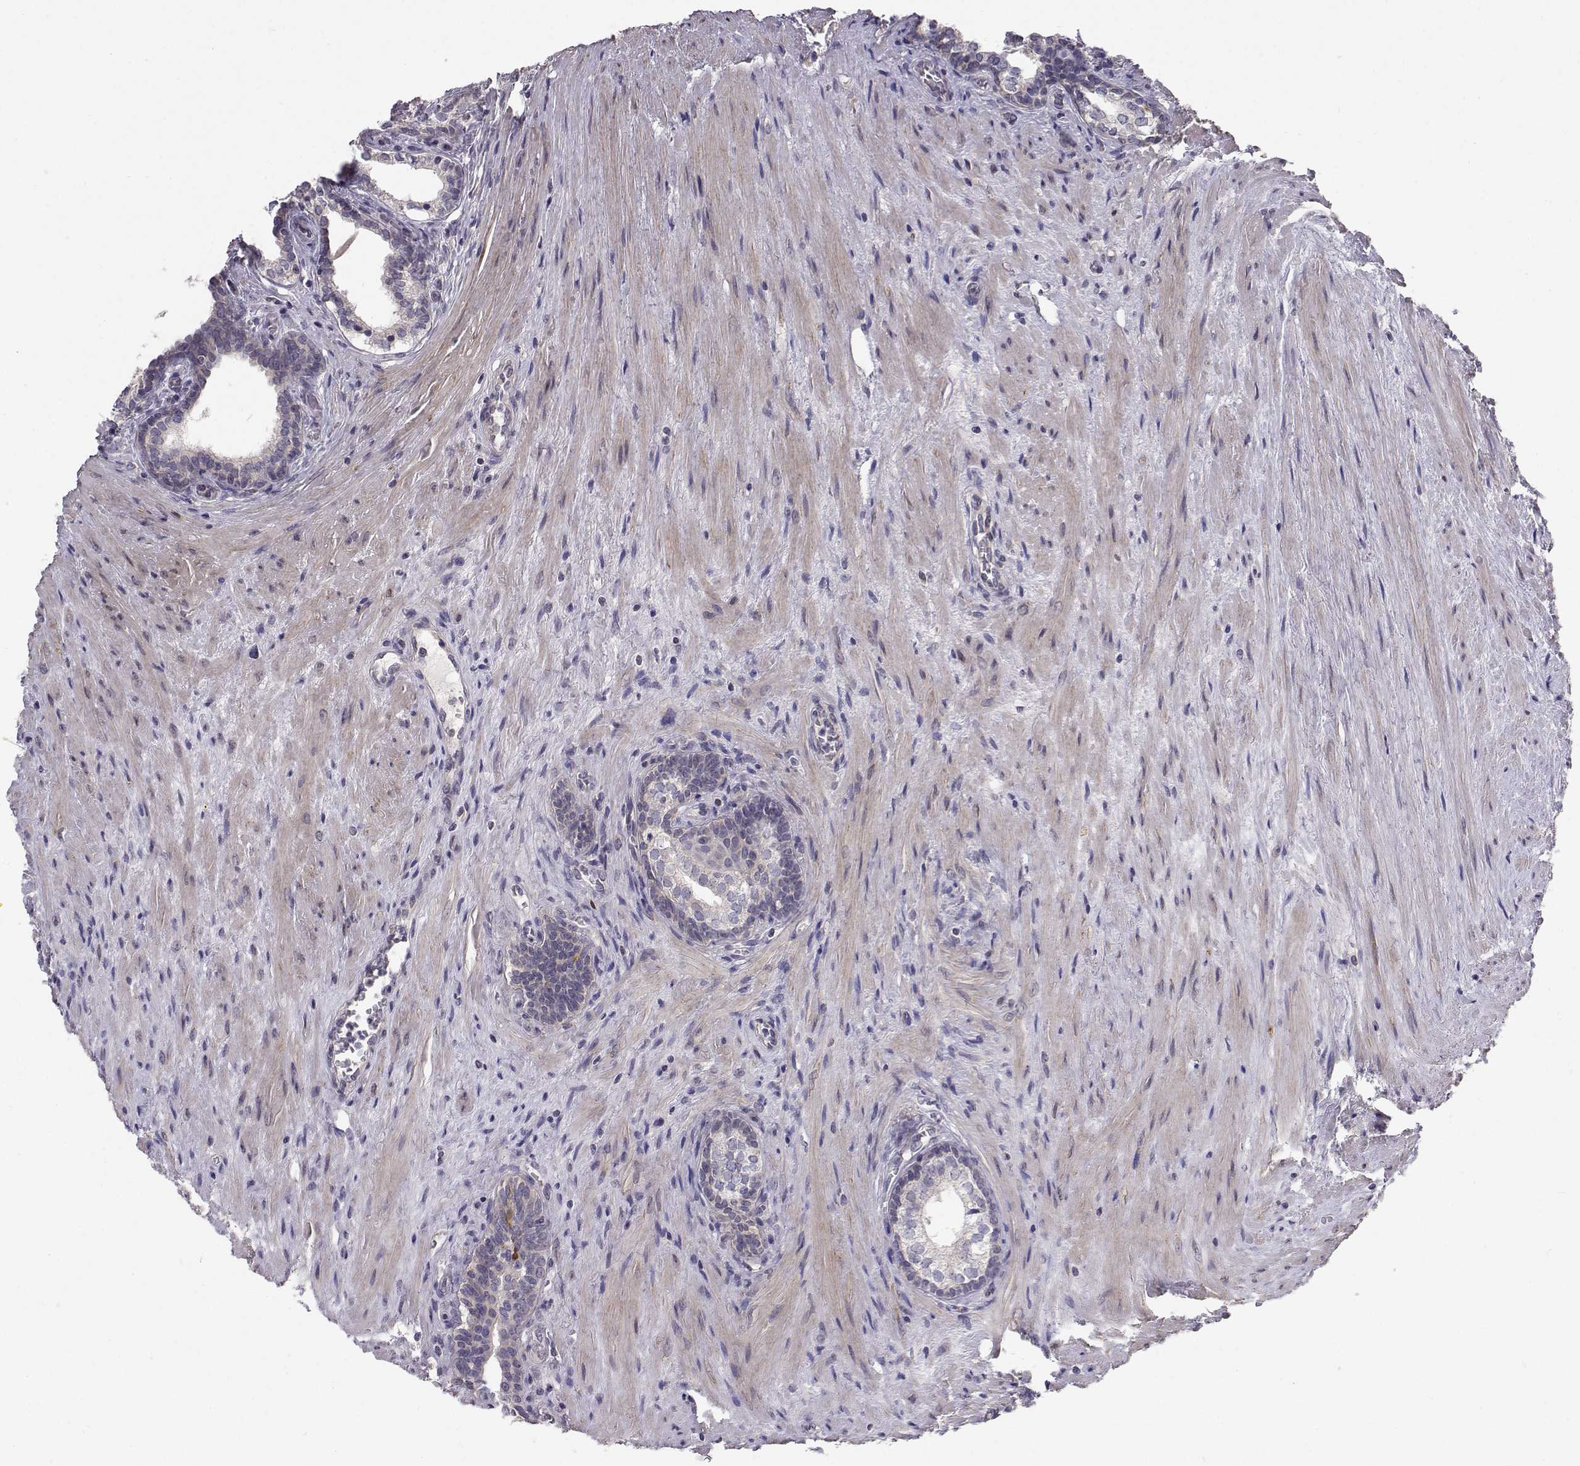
{"staining": {"intensity": "negative", "quantity": "none", "location": "none"}, "tissue": "prostate cancer", "cell_type": "Tumor cells", "image_type": "cancer", "snomed": [{"axis": "morphology", "description": "Adenocarcinoma, NOS"}, {"axis": "morphology", "description": "Adenocarcinoma, High grade"}, {"axis": "topography", "description": "Prostate"}], "caption": "Tumor cells are negative for brown protein staining in prostate cancer.", "gene": "PEX5L", "patient": {"sex": "male", "age": 61}}